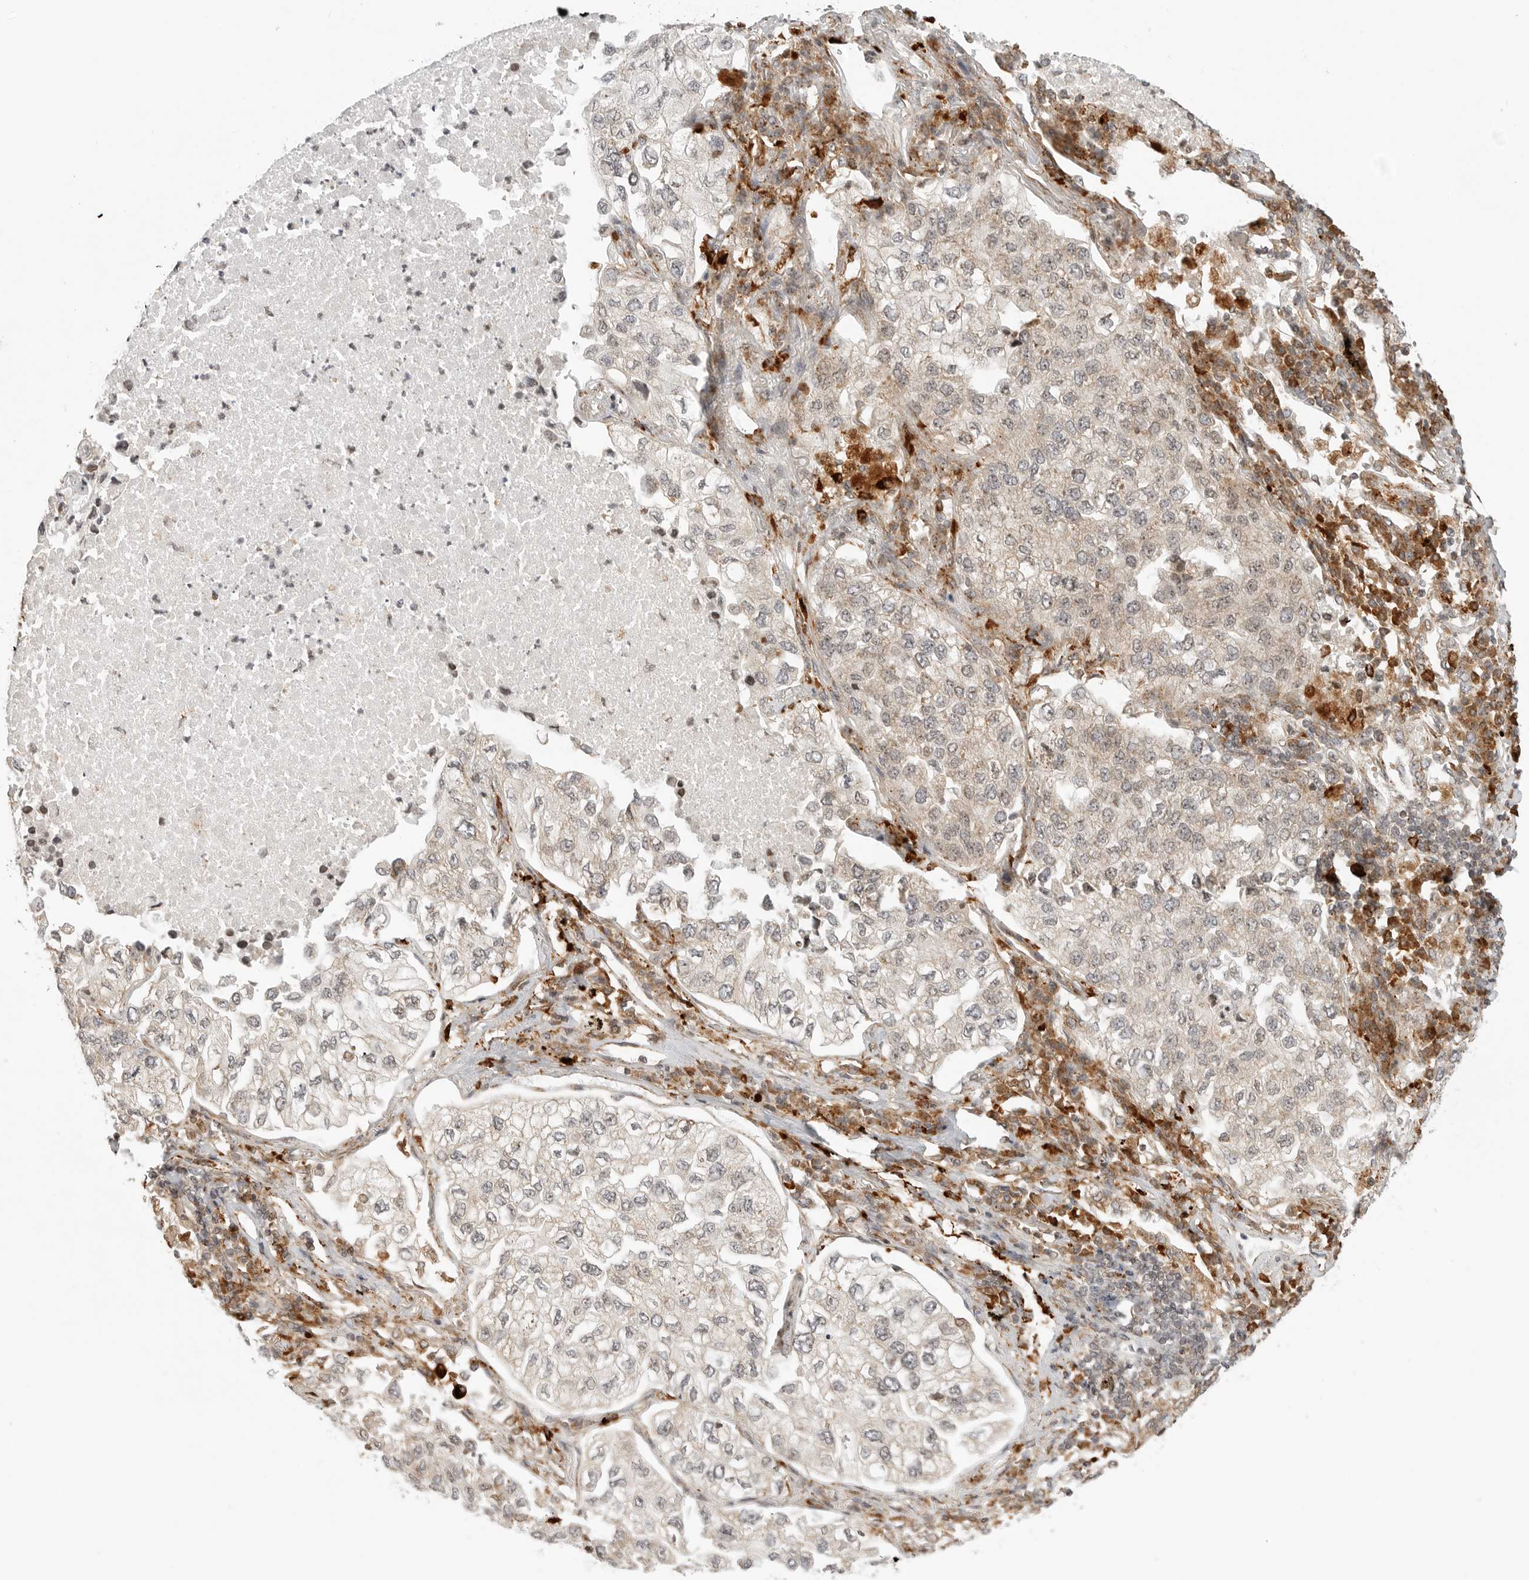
{"staining": {"intensity": "weak", "quantity": ">75%", "location": "cytoplasmic/membranous"}, "tissue": "lung cancer", "cell_type": "Tumor cells", "image_type": "cancer", "snomed": [{"axis": "morphology", "description": "Adenocarcinoma, NOS"}, {"axis": "topography", "description": "Lung"}], "caption": "Protein expression analysis of lung adenocarcinoma reveals weak cytoplasmic/membranous staining in approximately >75% of tumor cells.", "gene": "IDUA", "patient": {"sex": "male", "age": 63}}